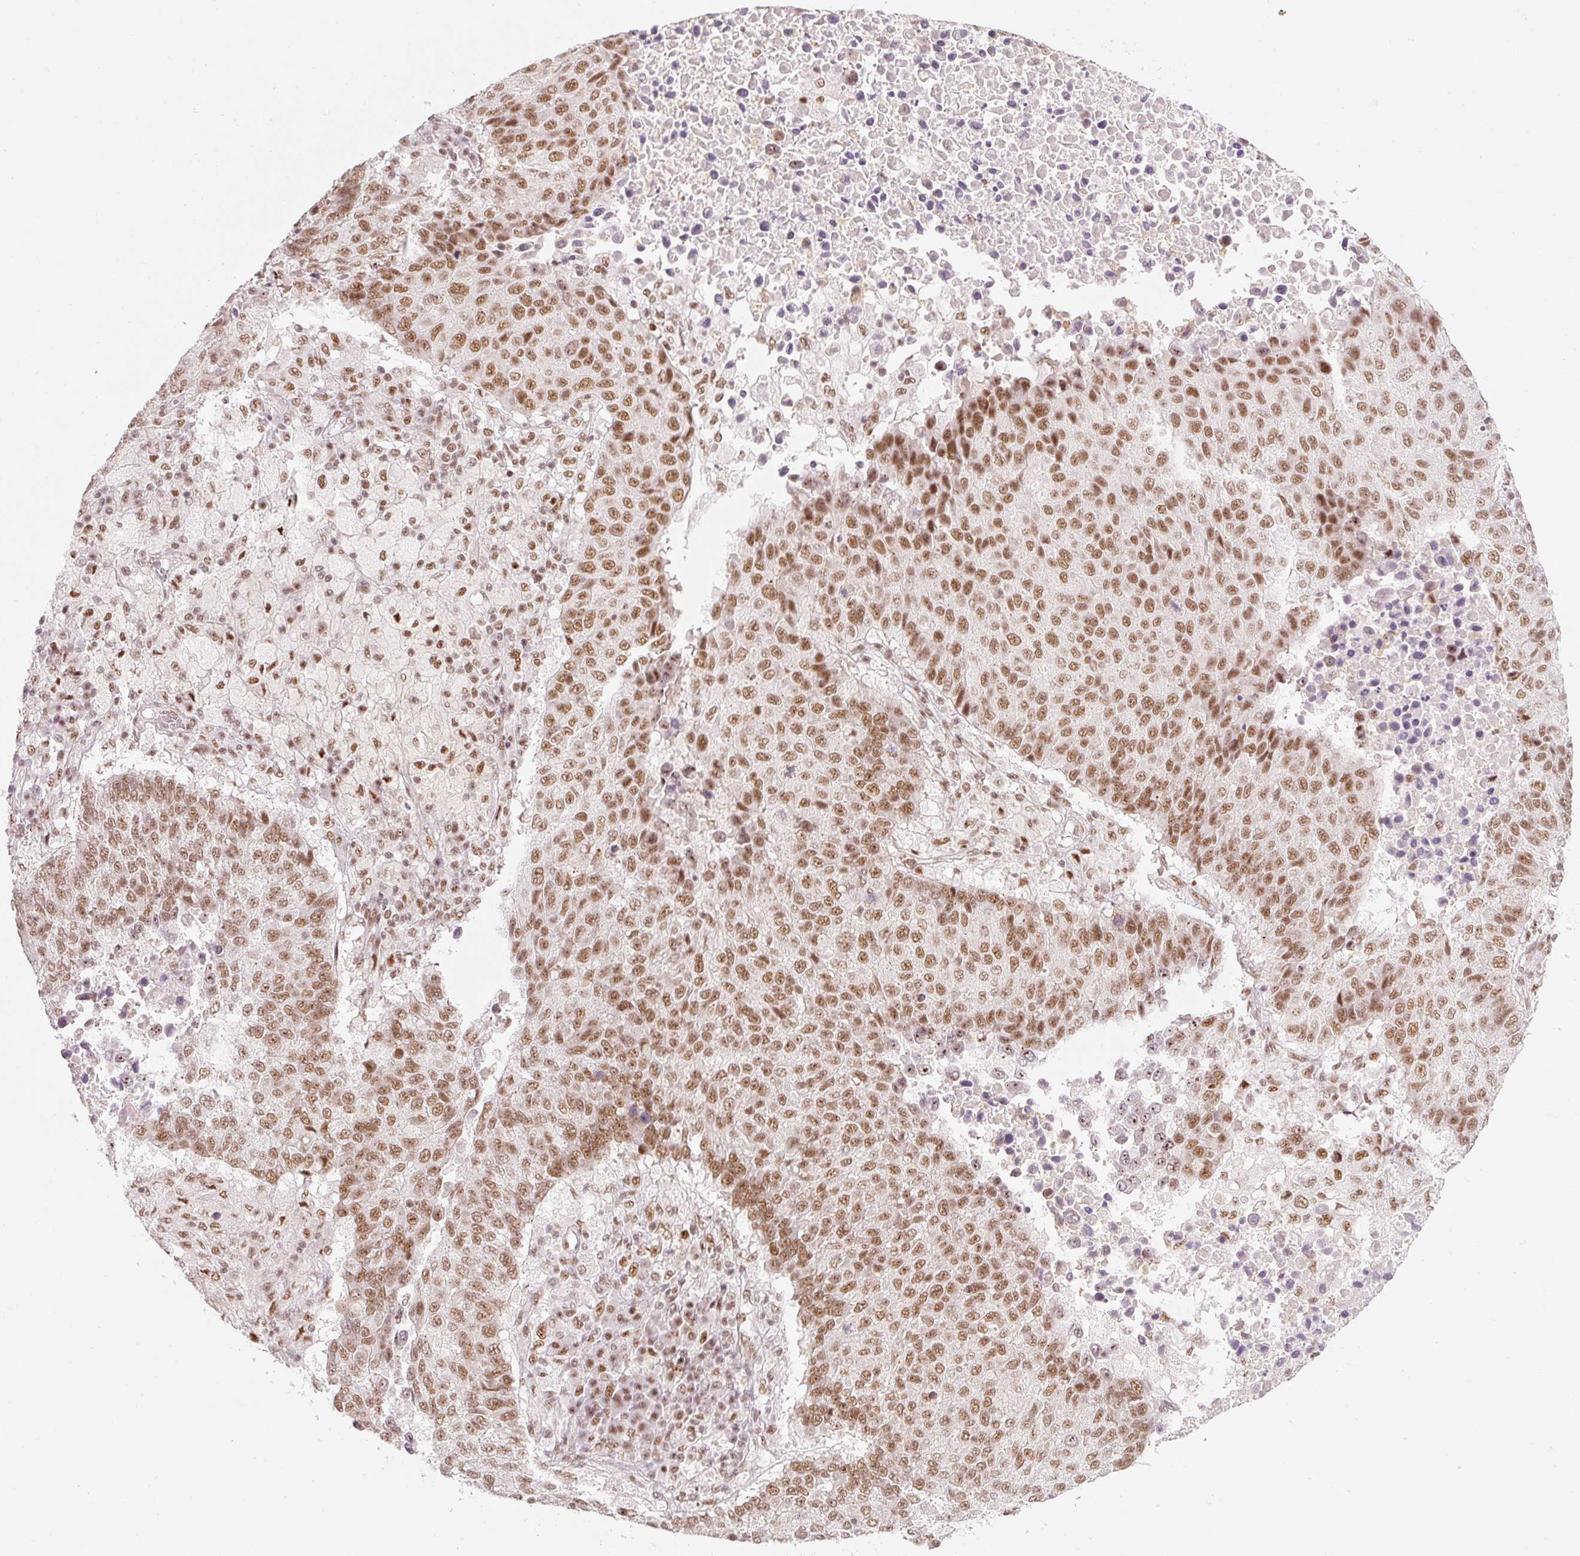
{"staining": {"intensity": "moderate", "quantity": ">75%", "location": "nuclear"}, "tissue": "lung cancer", "cell_type": "Tumor cells", "image_type": "cancer", "snomed": [{"axis": "morphology", "description": "Squamous cell carcinoma, NOS"}, {"axis": "topography", "description": "Lung"}], "caption": "The histopathology image shows immunohistochemical staining of lung cancer. There is moderate nuclear expression is appreciated in about >75% of tumor cells. (DAB (3,3'-diaminobenzidine) = brown stain, brightfield microscopy at high magnification).", "gene": "U2AF2", "patient": {"sex": "male", "age": 73}}